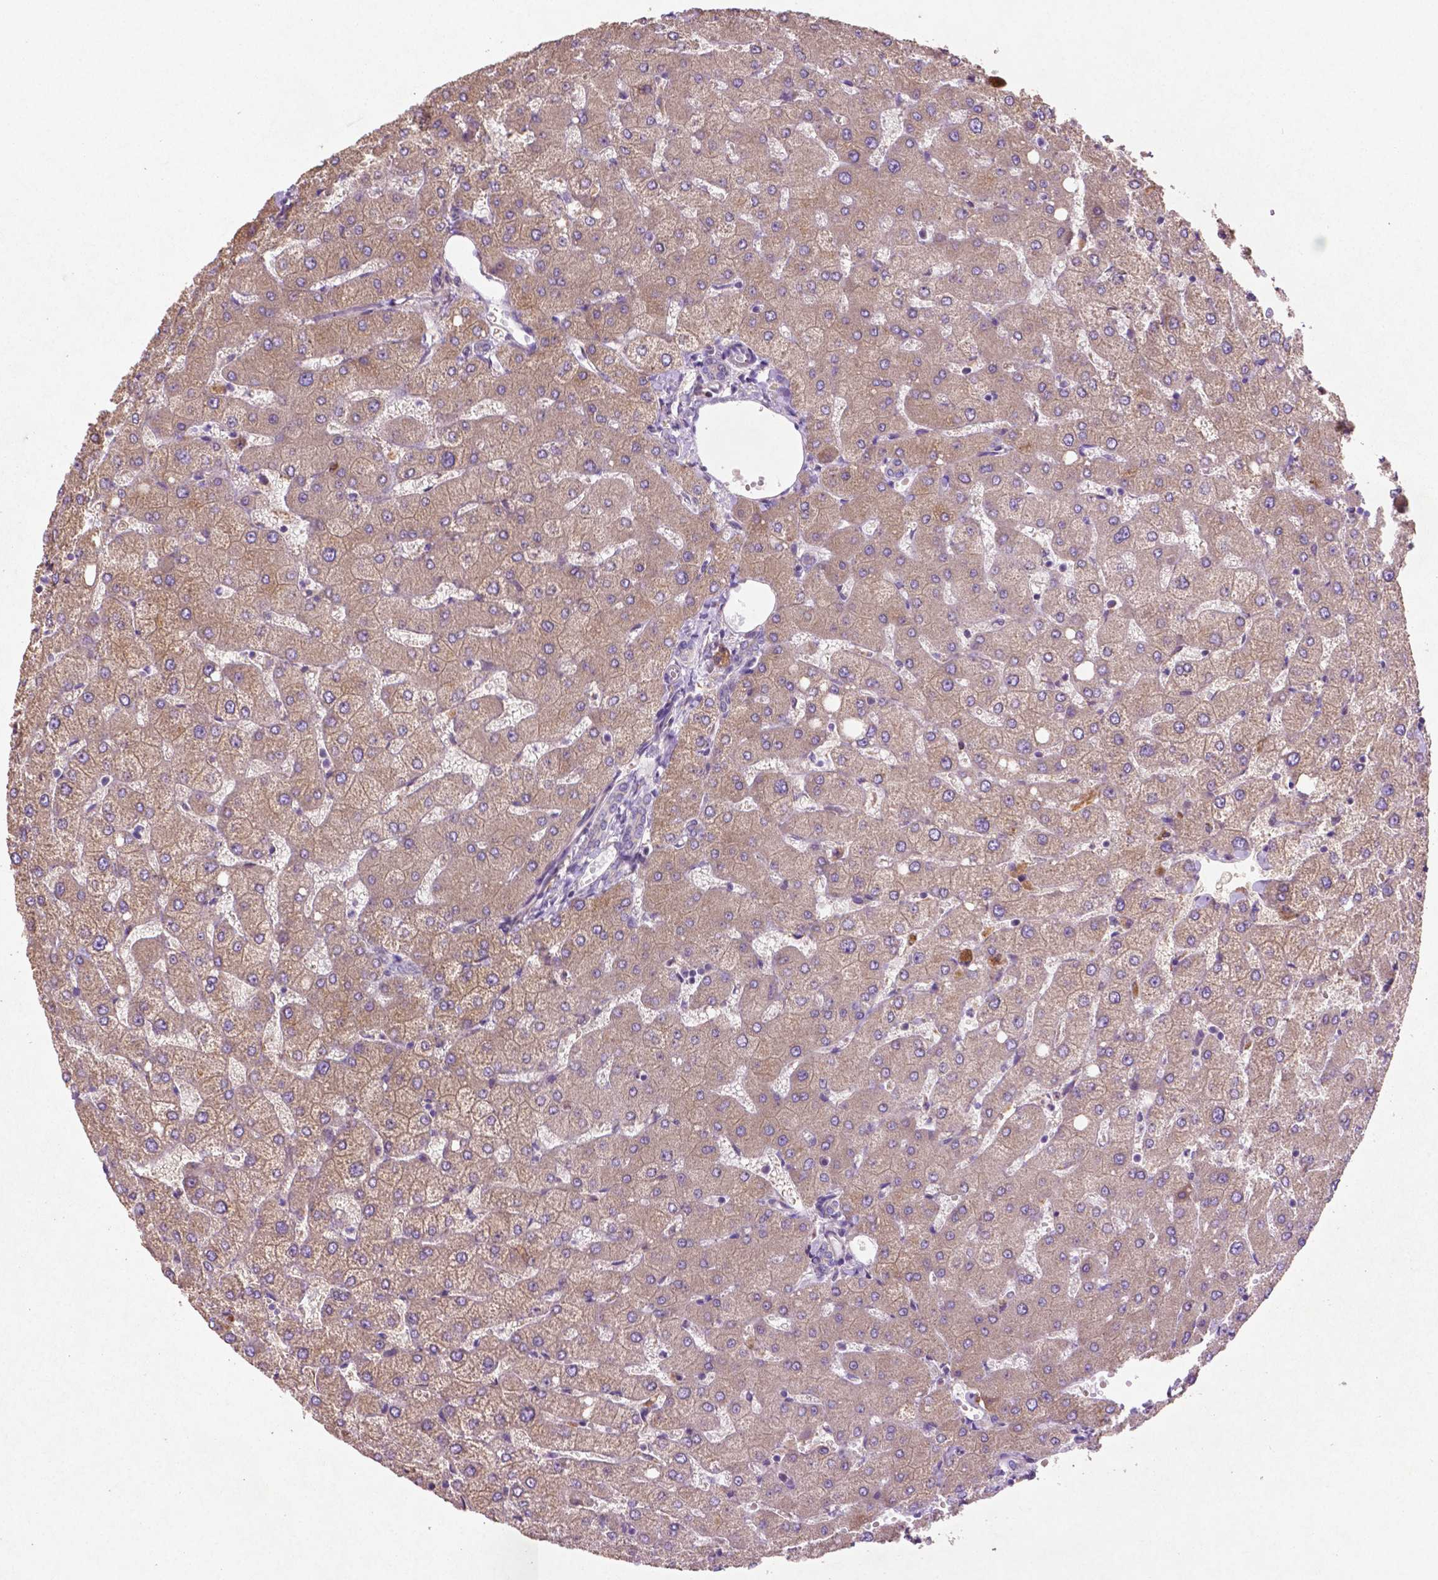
{"staining": {"intensity": "negative", "quantity": "none", "location": "none"}, "tissue": "liver", "cell_type": "Cholangiocytes", "image_type": "normal", "snomed": [{"axis": "morphology", "description": "Normal tissue, NOS"}, {"axis": "topography", "description": "Liver"}], "caption": "Protein analysis of normal liver displays no significant expression in cholangiocytes.", "gene": "MBTPS1", "patient": {"sex": "female", "age": 54}}